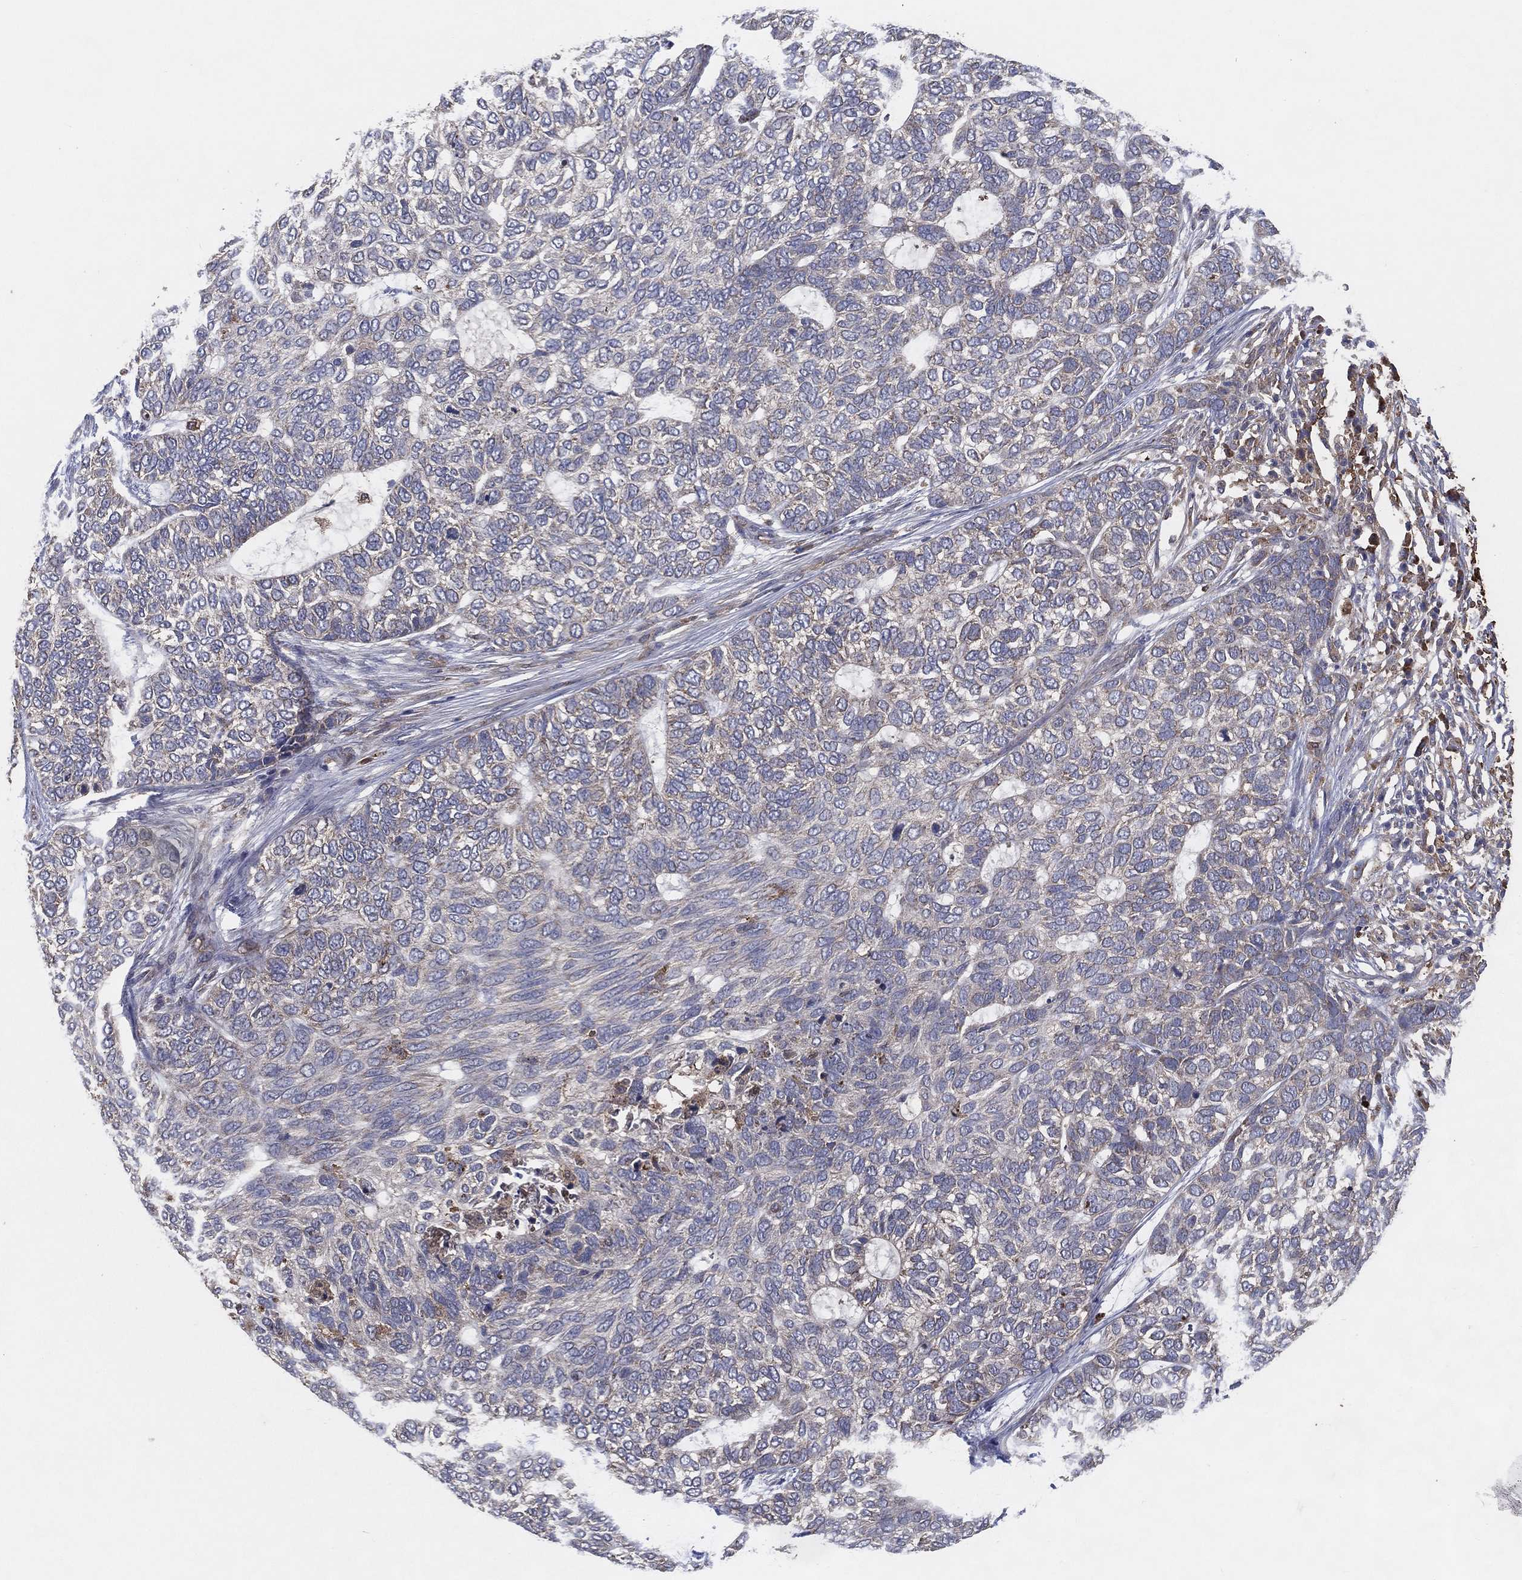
{"staining": {"intensity": "negative", "quantity": "none", "location": "none"}, "tissue": "skin cancer", "cell_type": "Tumor cells", "image_type": "cancer", "snomed": [{"axis": "morphology", "description": "Basal cell carcinoma"}, {"axis": "topography", "description": "Skin"}], "caption": "This is an immunohistochemistry (IHC) micrograph of skin cancer (basal cell carcinoma). There is no expression in tumor cells.", "gene": "MT-ND1", "patient": {"sex": "female", "age": 65}}